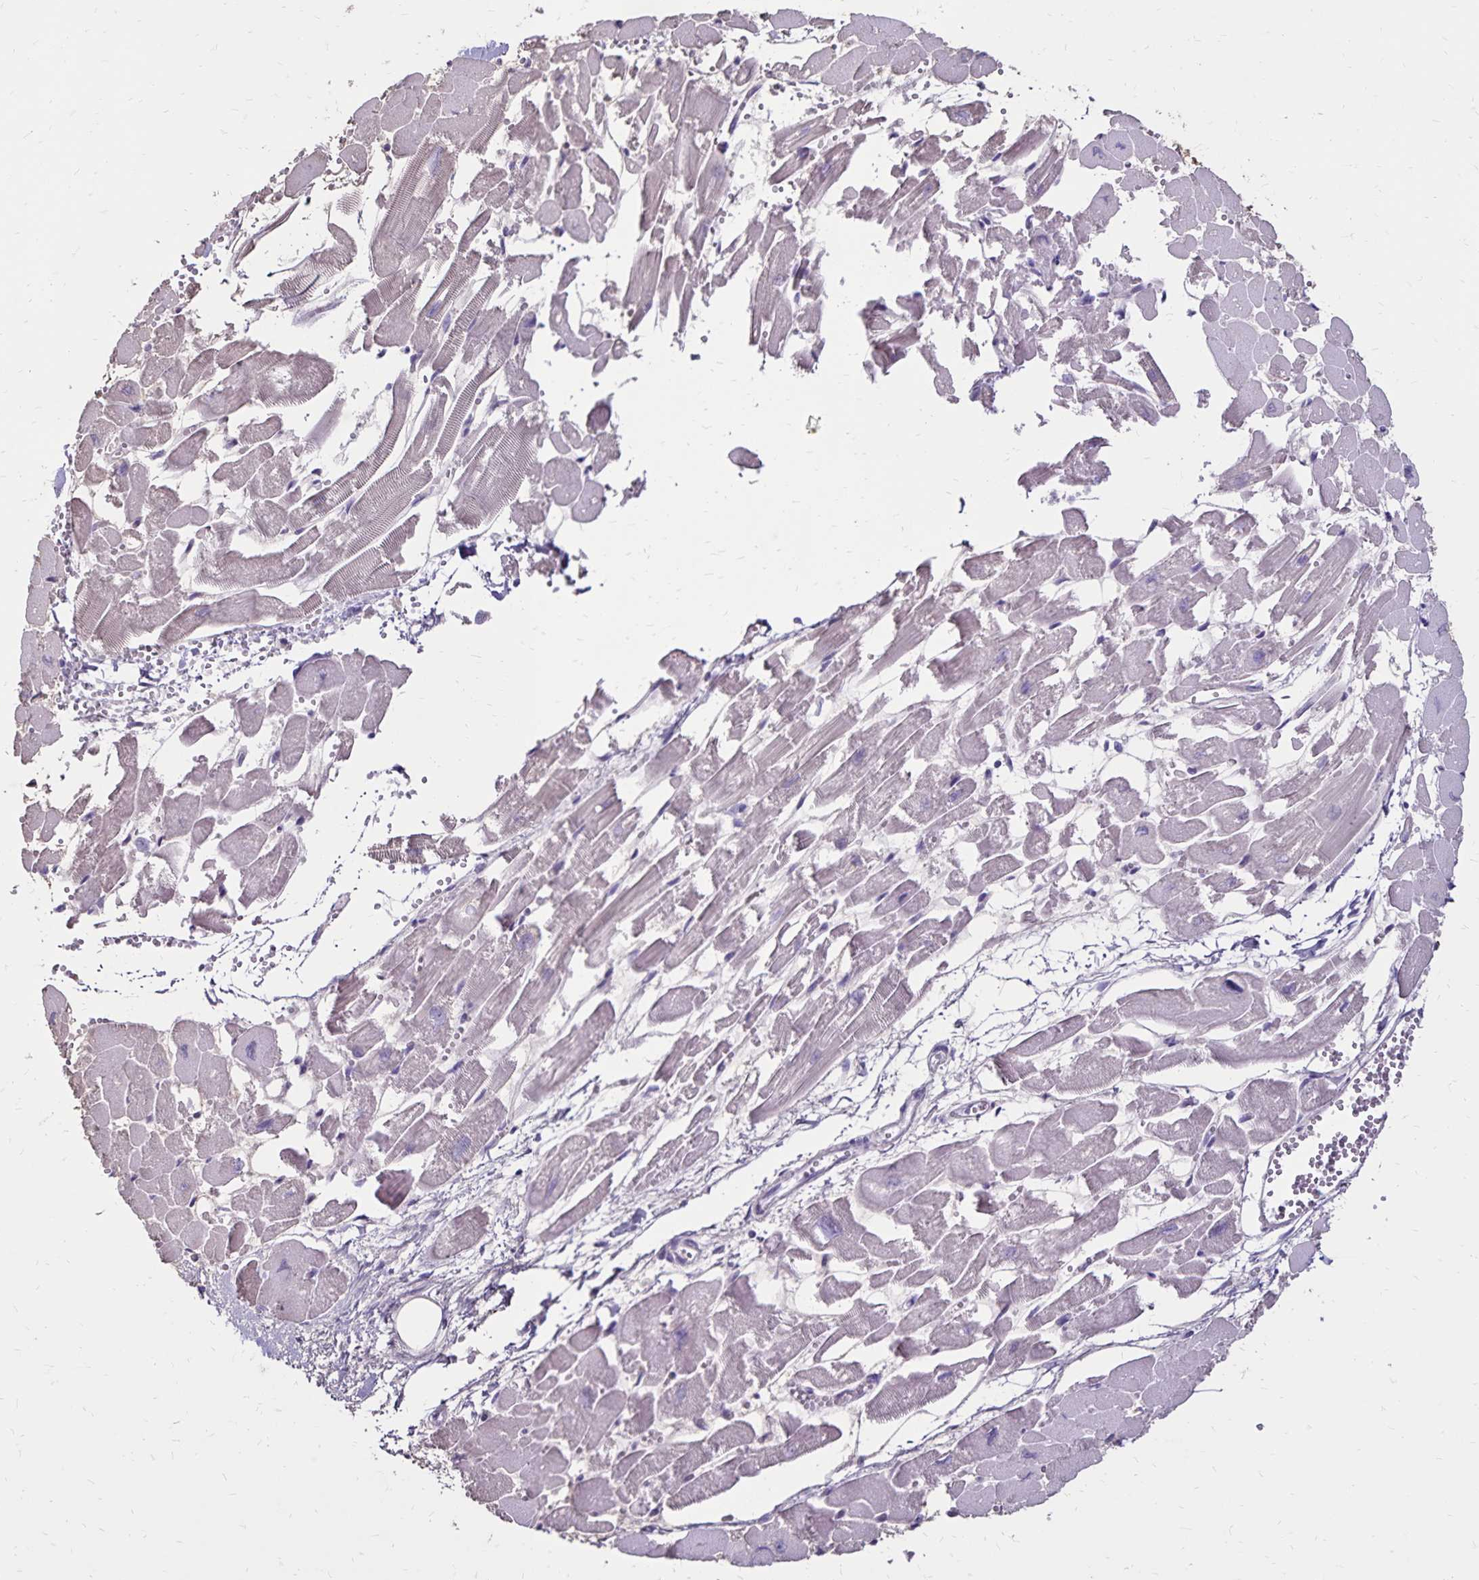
{"staining": {"intensity": "weak", "quantity": "<25%", "location": "cytoplasmic/membranous"}, "tissue": "heart muscle", "cell_type": "Cardiomyocytes", "image_type": "normal", "snomed": [{"axis": "morphology", "description": "Normal tissue, NOS"}, {"axis": "topography", "description": "Heart"}], "caption": "An IHC image of normal heart muscle is shown. There is no staining in cardiomyocytes of heart muscle. (DAB immunohistochemistry, high magnification).", "gene": "SH3GL3", "patient": {"sex": "female", "age": 52}}